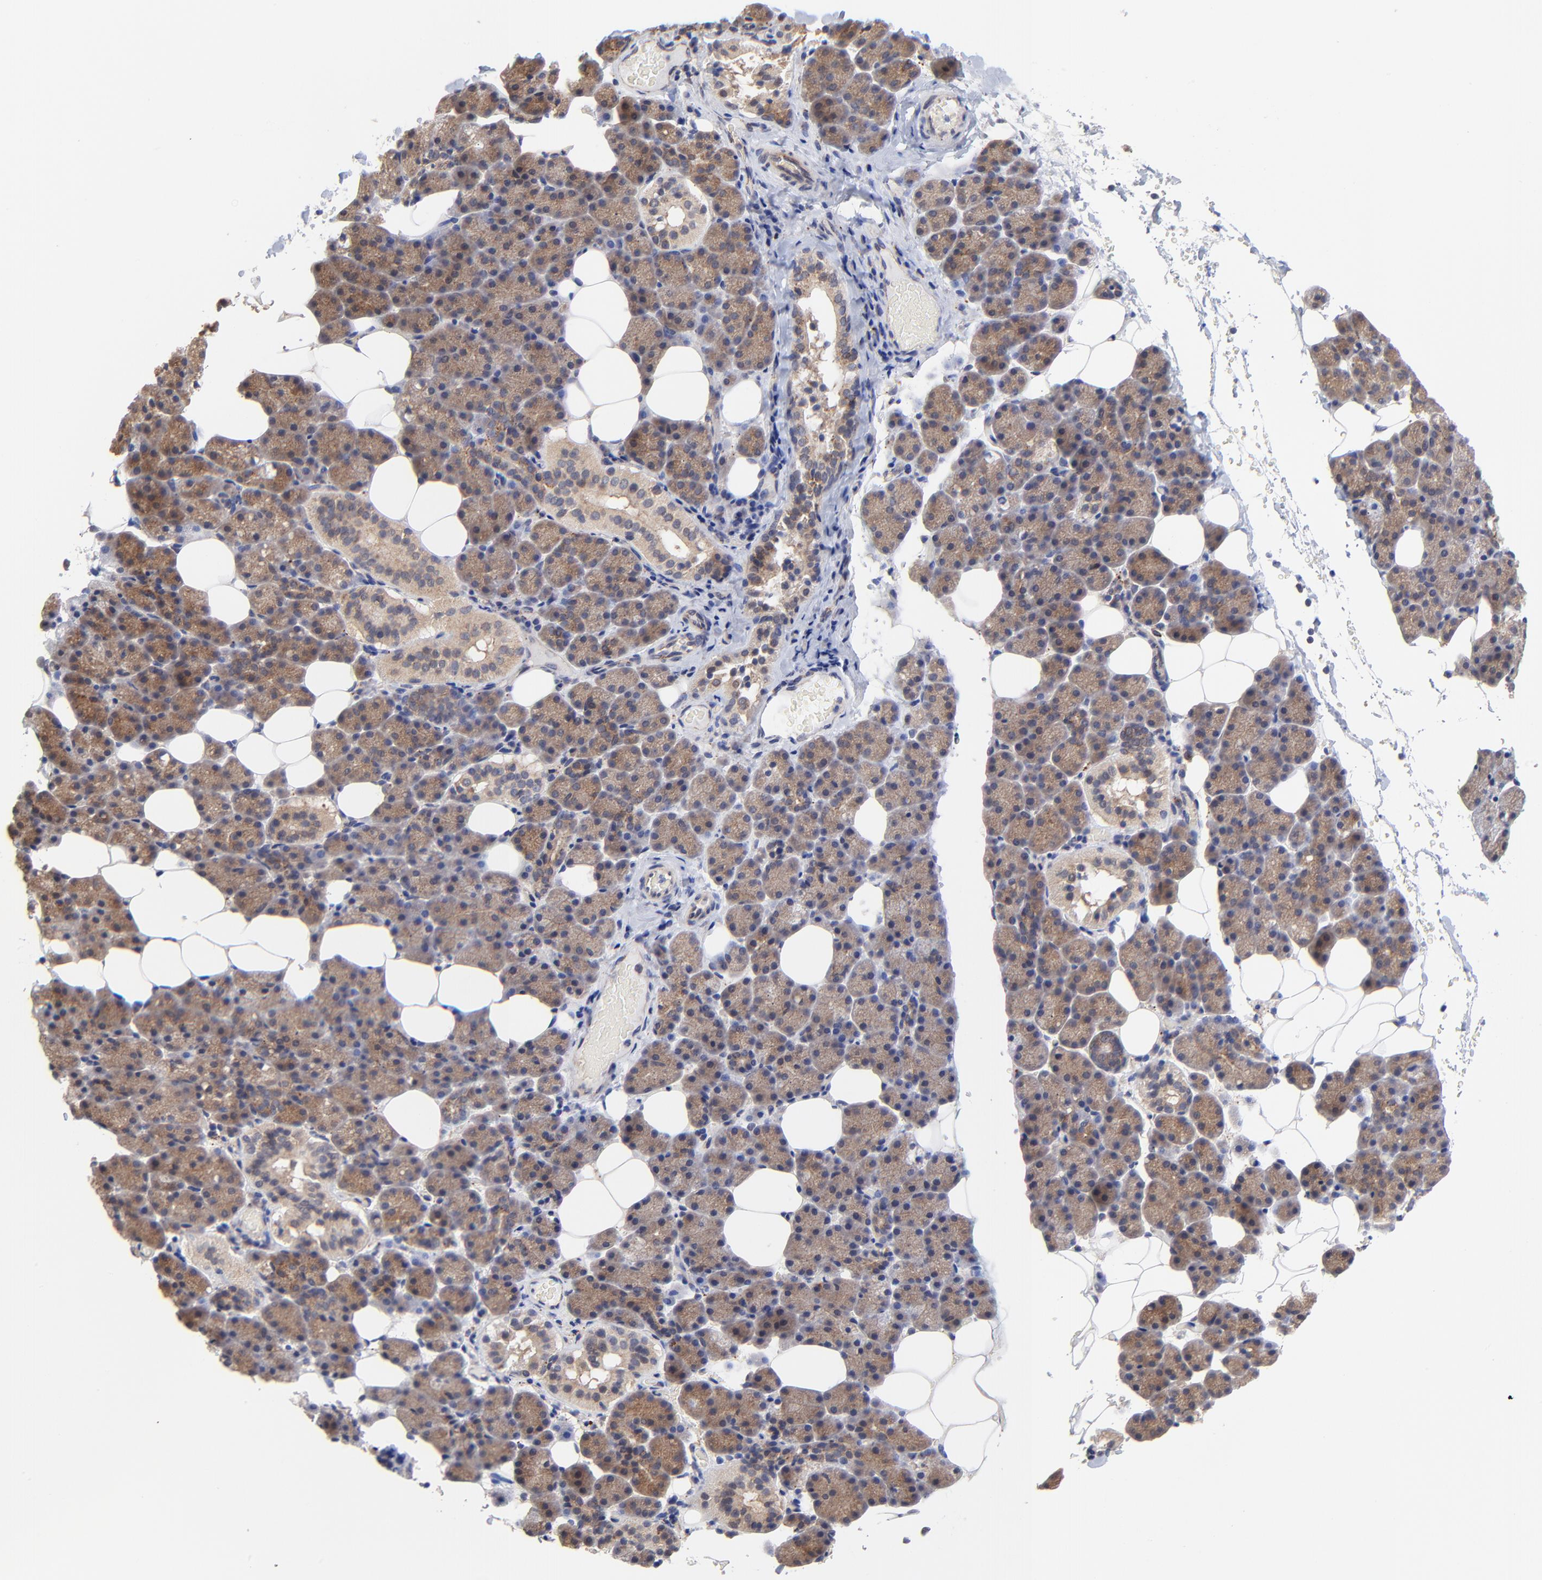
{"staining": {"intensity": "moderate", "quantity": ">75%", "location": "cytoplasmic/membranous"}, "tissue": "salivary gland", "cell_type": "Glandular cells", "image_type": "normal", "snomed": [{"axis": "morphology", "description": "Normal tissue, NOS"}, {"axis": "topography", "description": "Lymph node"}, {"axis": "topography", "description": "Salivary gland"}], "caption": "Salivary gland stained with DAB IHC demonstrates medium levels of moderate cytoplasmic/membranous positivity in about >75% of glandular cells. The staining was performed using DAB (3,3'-diaminobenzidine) to visualize the protein expression in brown, while the nuclei were stained in blue with hematoxylin (Magnification: 20x).", "gene": "PDE4B", "patient": {"sex": "male", "age": 8}}